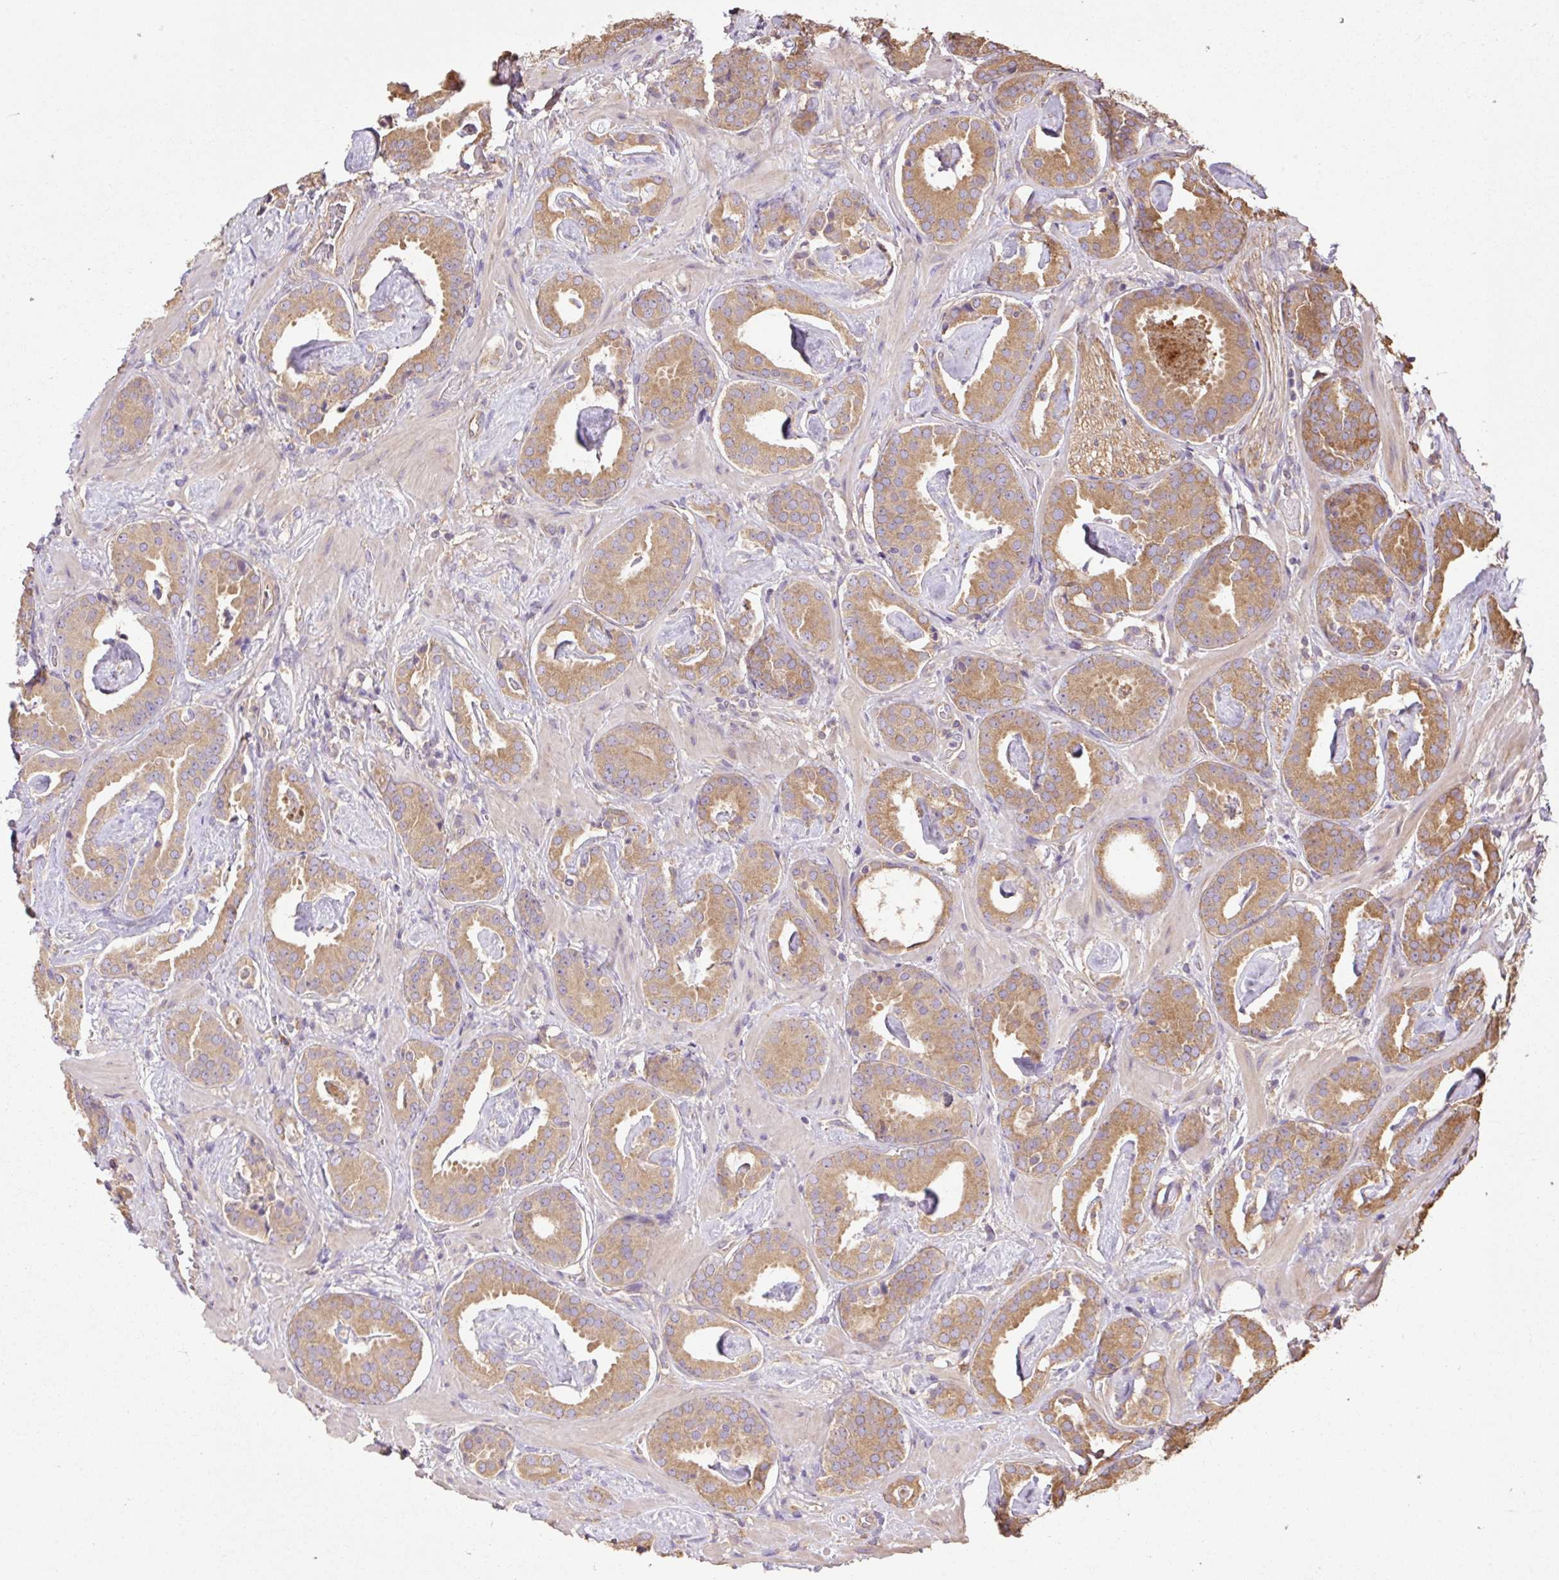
{"staining": {"intensity": "moderate", "quantity": ">75%", "location": "cytoplasmic/membranous"}, "tissue": "prostate cancer", "cell_type": "Tumor cells", "image_type": "cancer", "snomed": [{"axis": "morphology", "description": "Adenocarcinoma, Low grade"}, {"axis": "topography", "description": "Prostate"}], "caption": "About >75% of tumor cells in human prostate cancer demonstrate moderate cytoplasmic/membranous protein positivity as visualized by brown immunohistochemical staining.", "gene": "DESI1", "patient": {"sex": "male", "age": 62}}